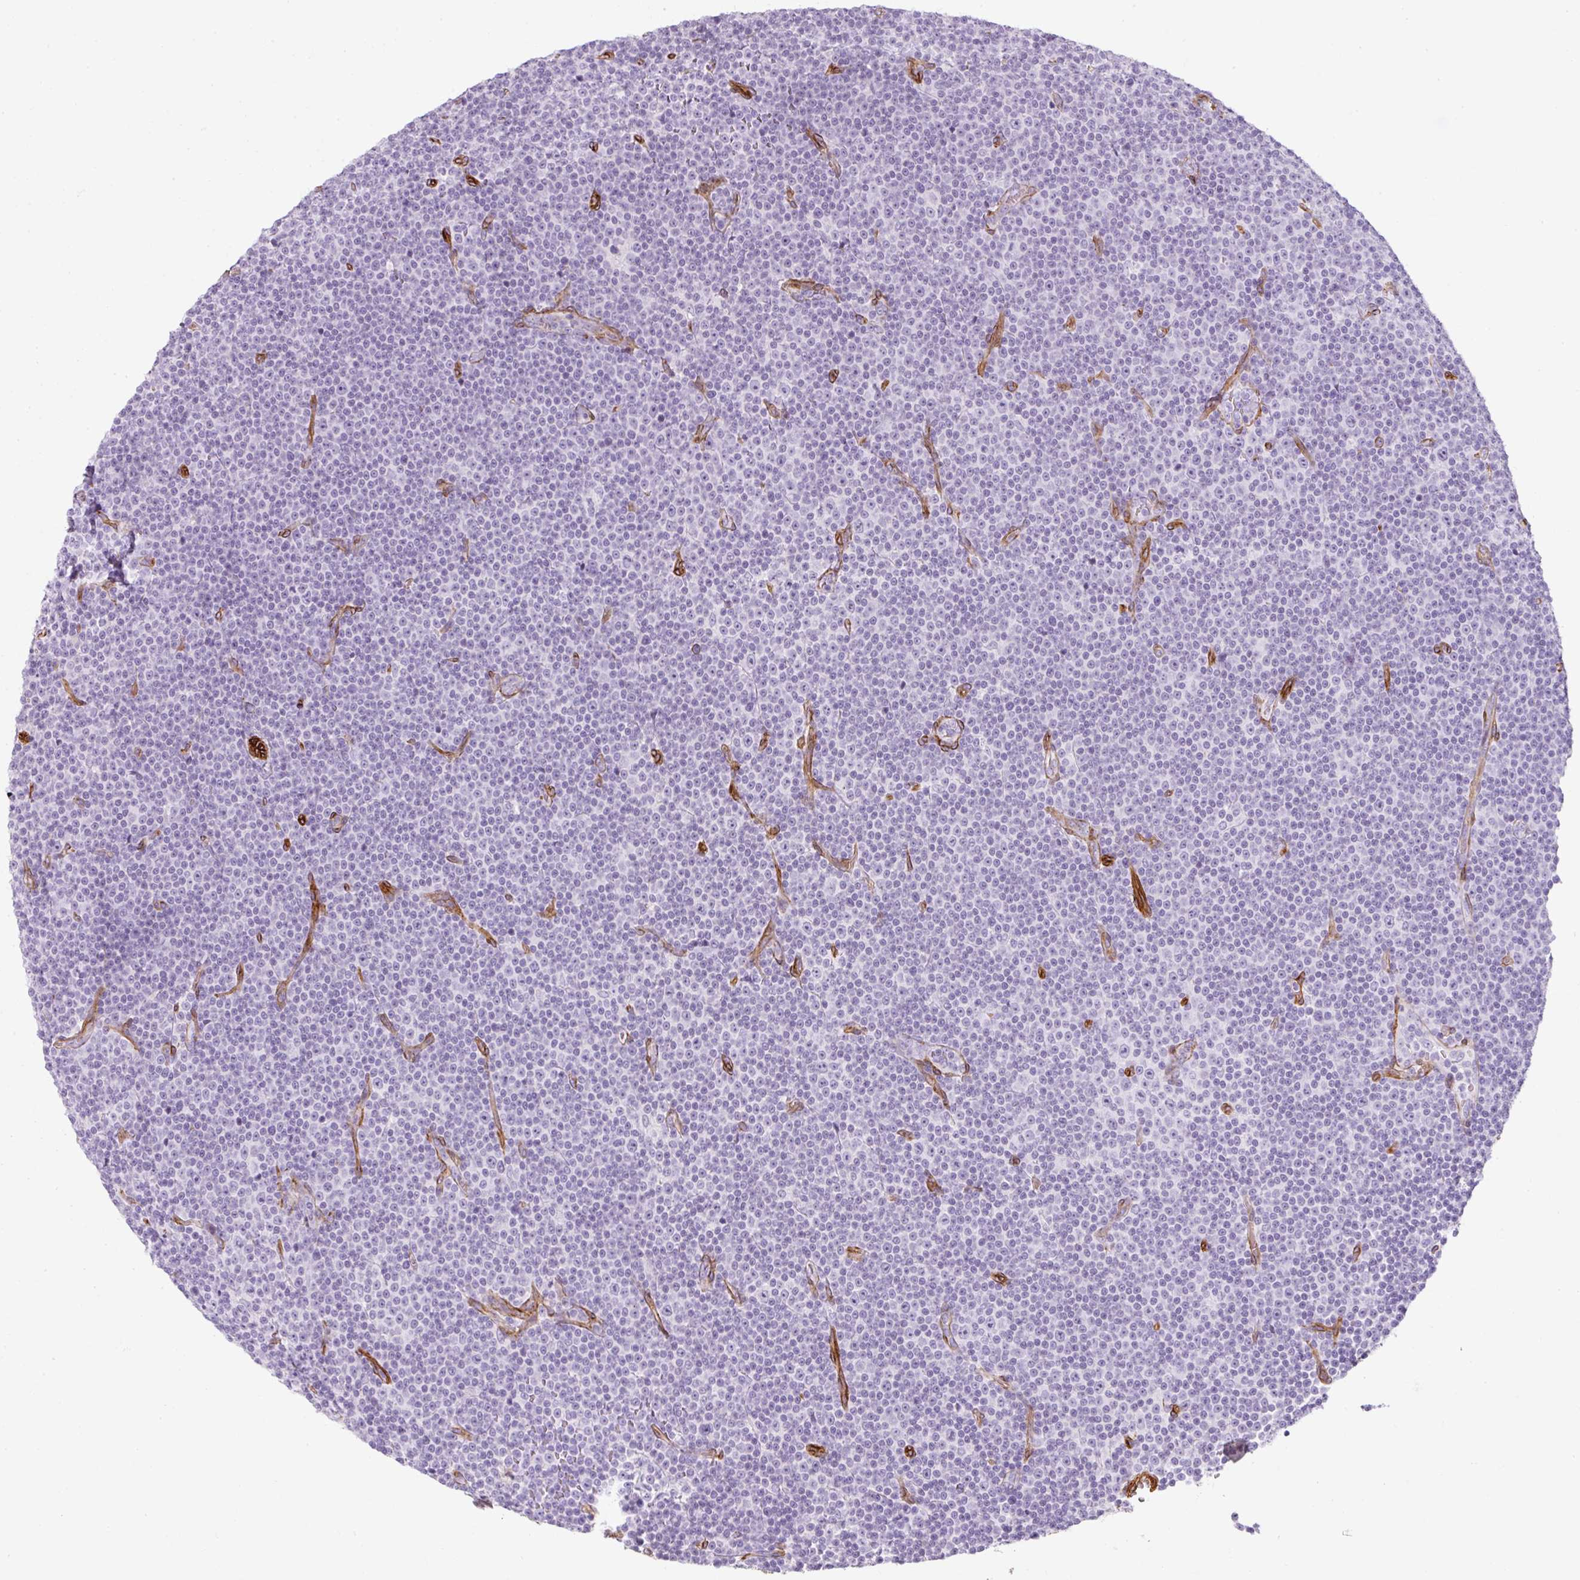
{"staining": {"intensity": "negative", "quantity": "none", "location": "none"}, "tissue": "lymphoma", "cell_type": "Tumor cells", "image_type": "cancer", "snomed": [{"axis": "morphology", "description": "Malignant lymphoma, non-Hodgkin's type, Low grade"}, {"axis": "topography", "description": "Lymph node"}], "caption": "IHC of malignant lymphoma, non-Hodgkin's type (low-grade) demonstrates no staining in tumor cells. (DAB immunohistochemistry with hematoxylin counter stain).", "gene": "CAVIN3", "patient": {"sex": "female", "age": 67}}